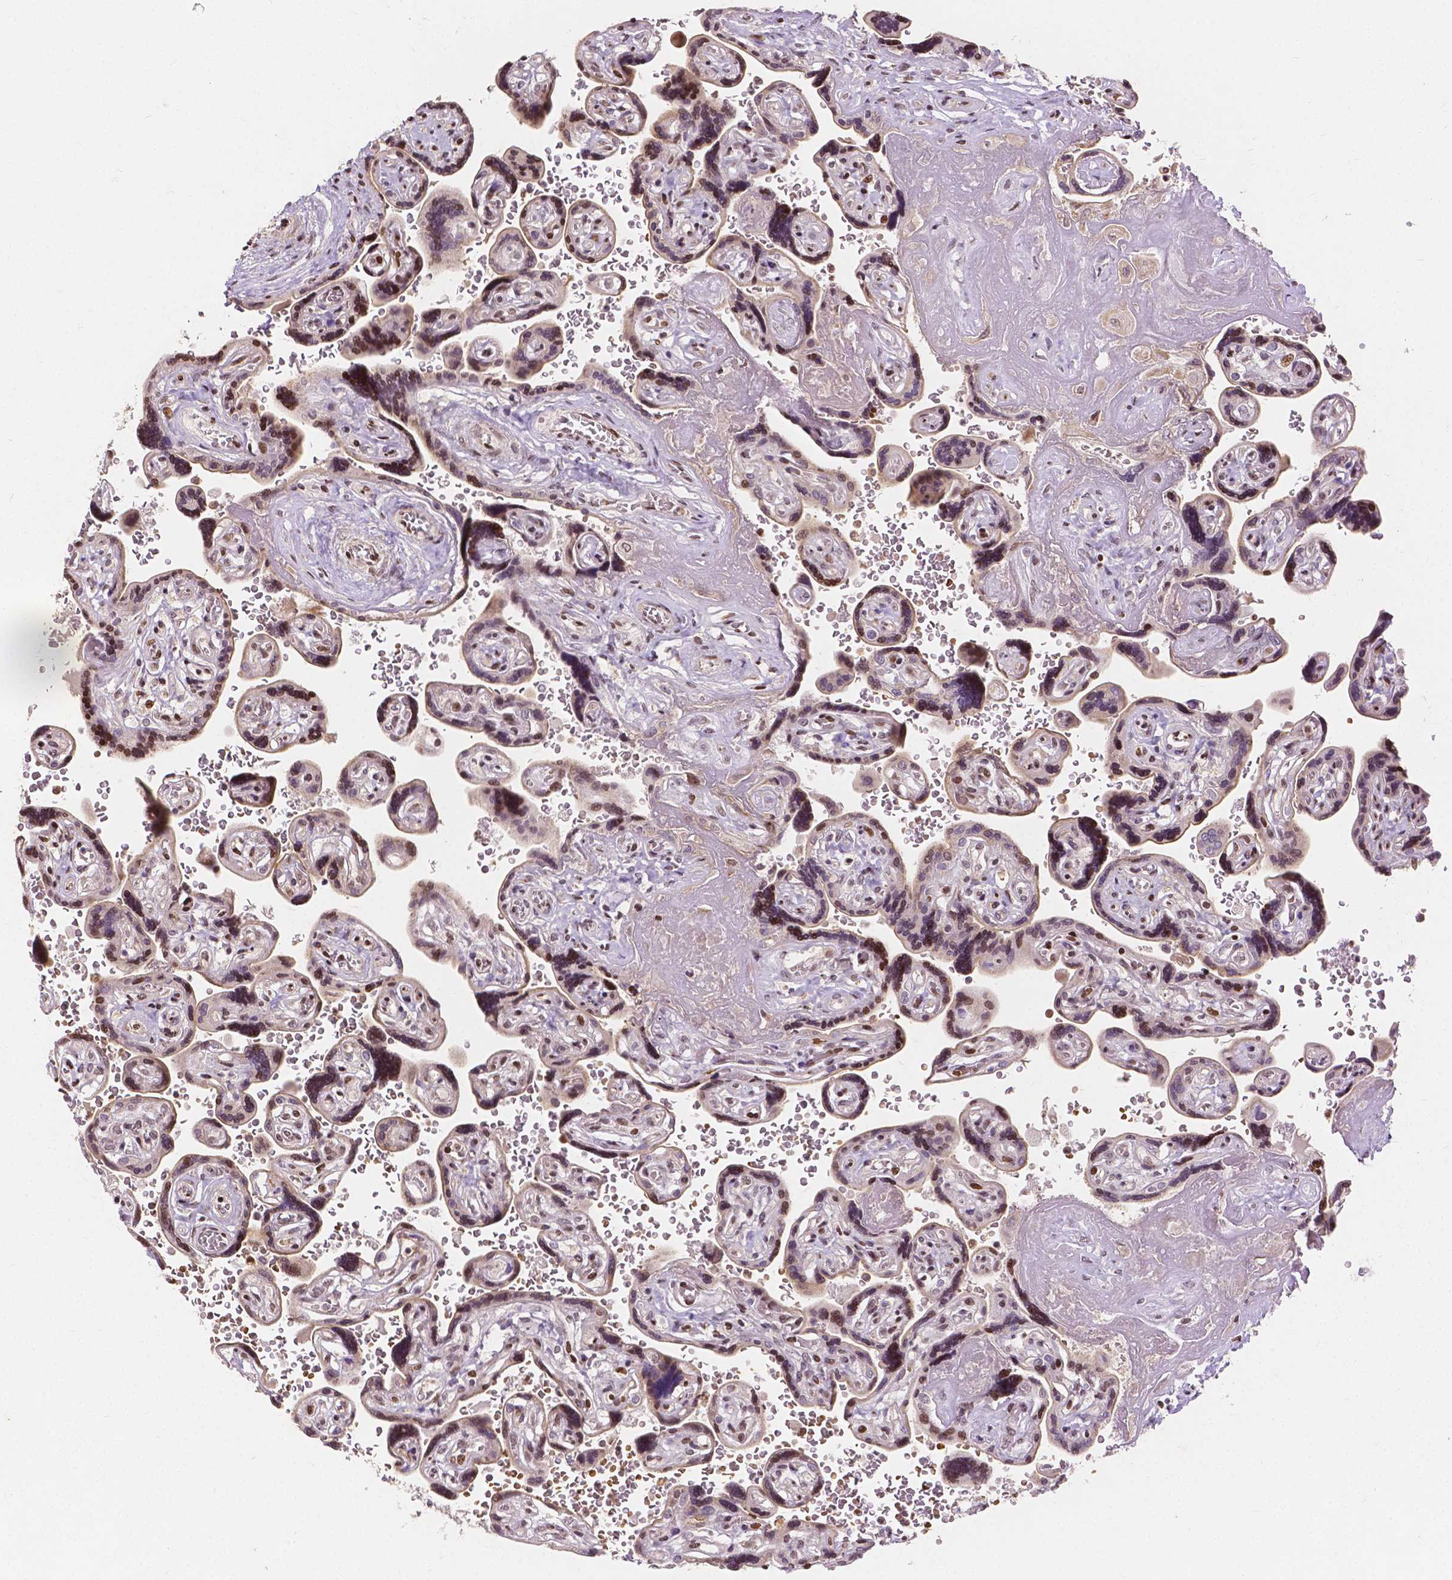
{"staining": {"intensity": "weak", "quantity": ">75%", "location": "cytoplasmic/membranous,nuclear"}, "tissue": "placenta", "cell_type": "Decidual cells", "image_type": "normal", "snomed": [{"axis": "morphology", "description": "Normal tissue, NOS"}, {"axis": "topography", "description": "Placenta"}], "caption": "Decidual cells display weak cytoplasmic/membranous,nuclear positivity in approximately >75% of cells in unremarkable placenta.", "gene": "PTPN18", "patient": {"sex": "female", "age": 32}}